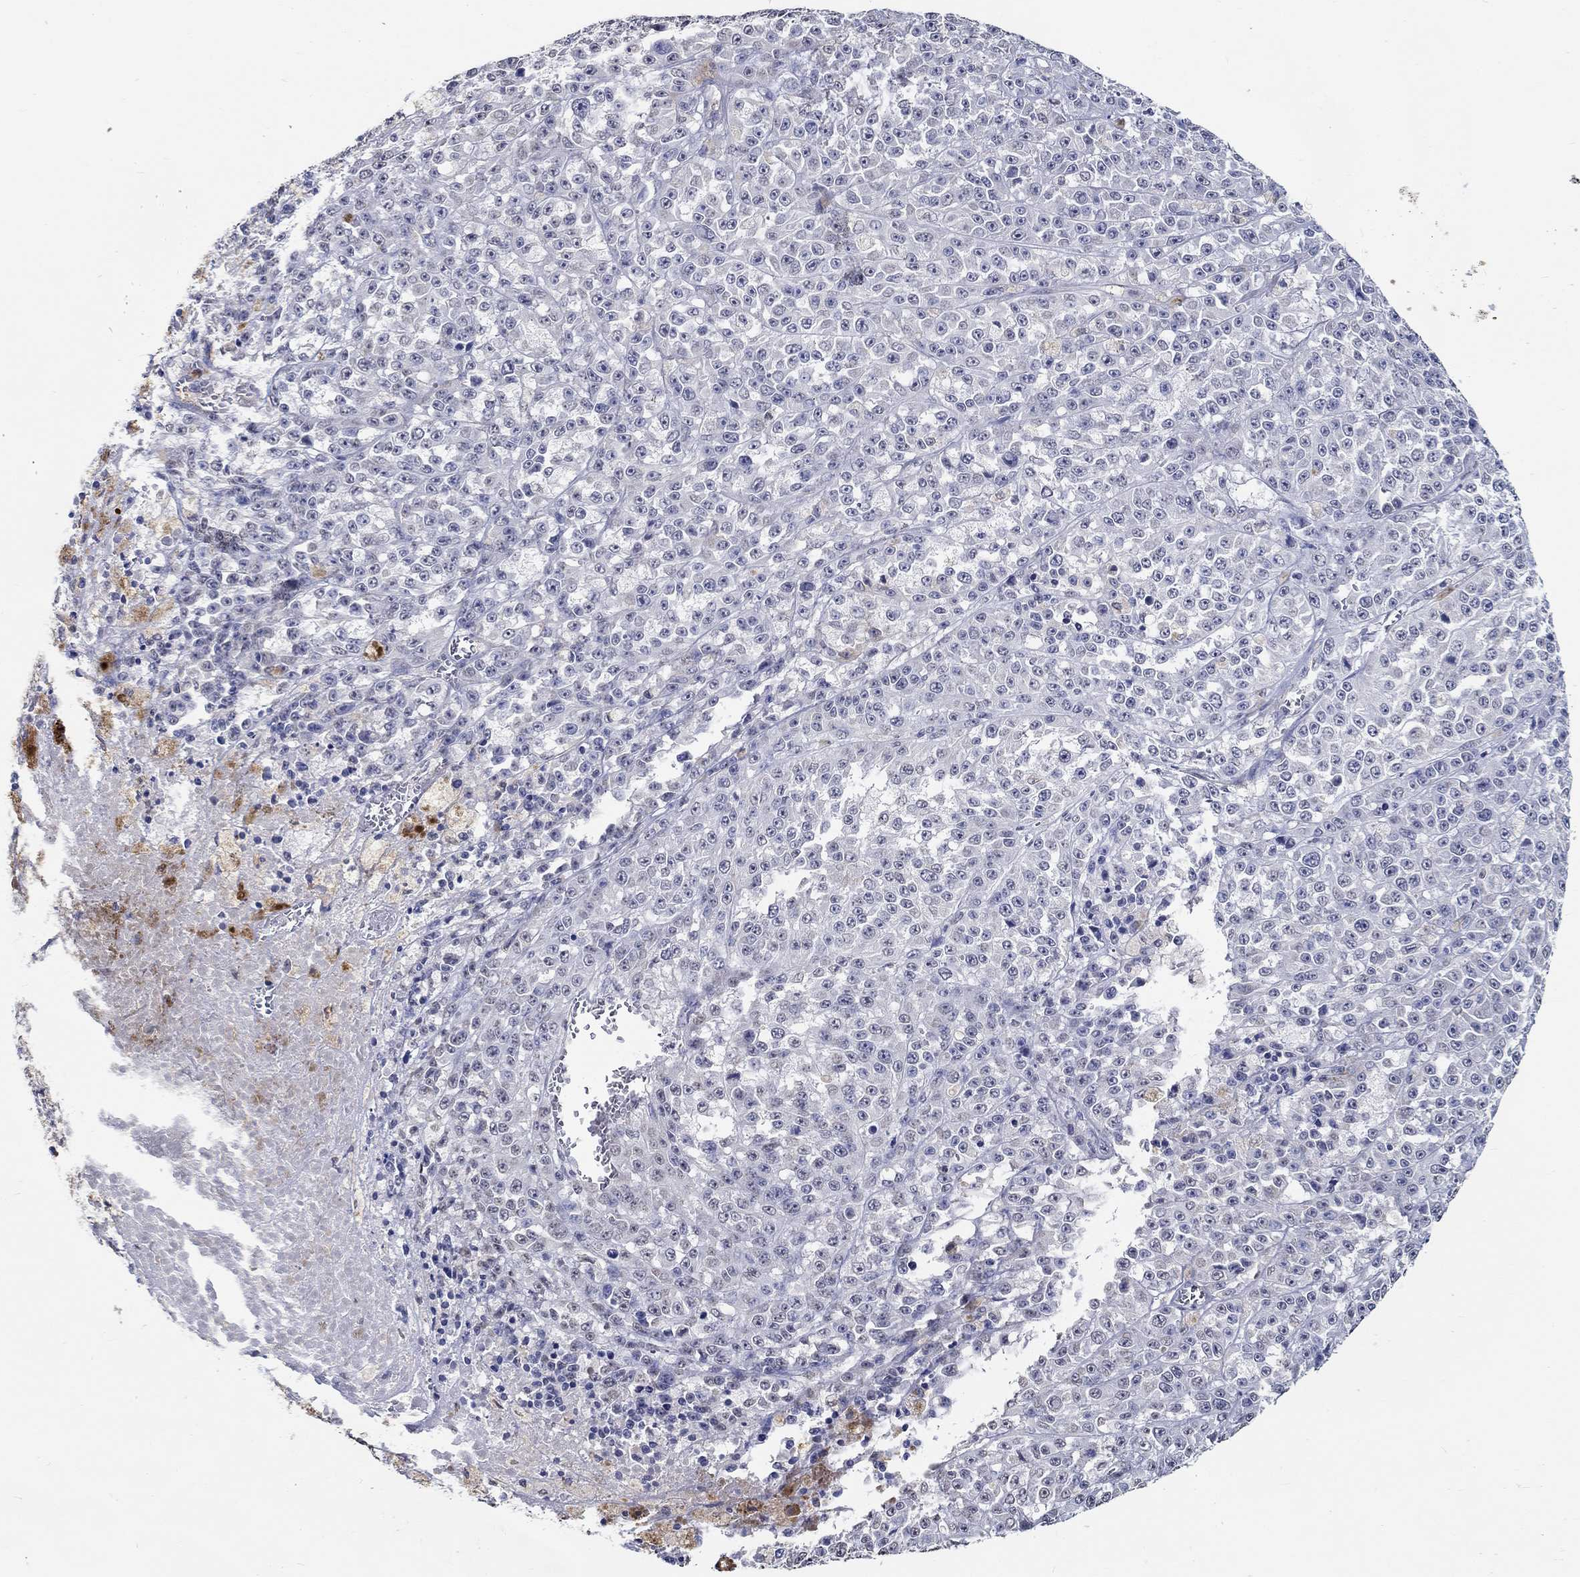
{"staining": {"intensity": "negative", "quantity": "none", "location": "none"}, "tissue": "melanoma", "cell_type": "Tumor cells", "image_type": "cancer", "snomed": [{"axis": "morphology", "description": "Malignant melanoma, NOS"}, {"axis": "topography", "description": "Skin"}], "caption": "Human melanoma stained for a protein using IHC reveals no expression in tumor cells.", "gene": "PDE1B", "patient": {"sex": "female", "age": 58}}